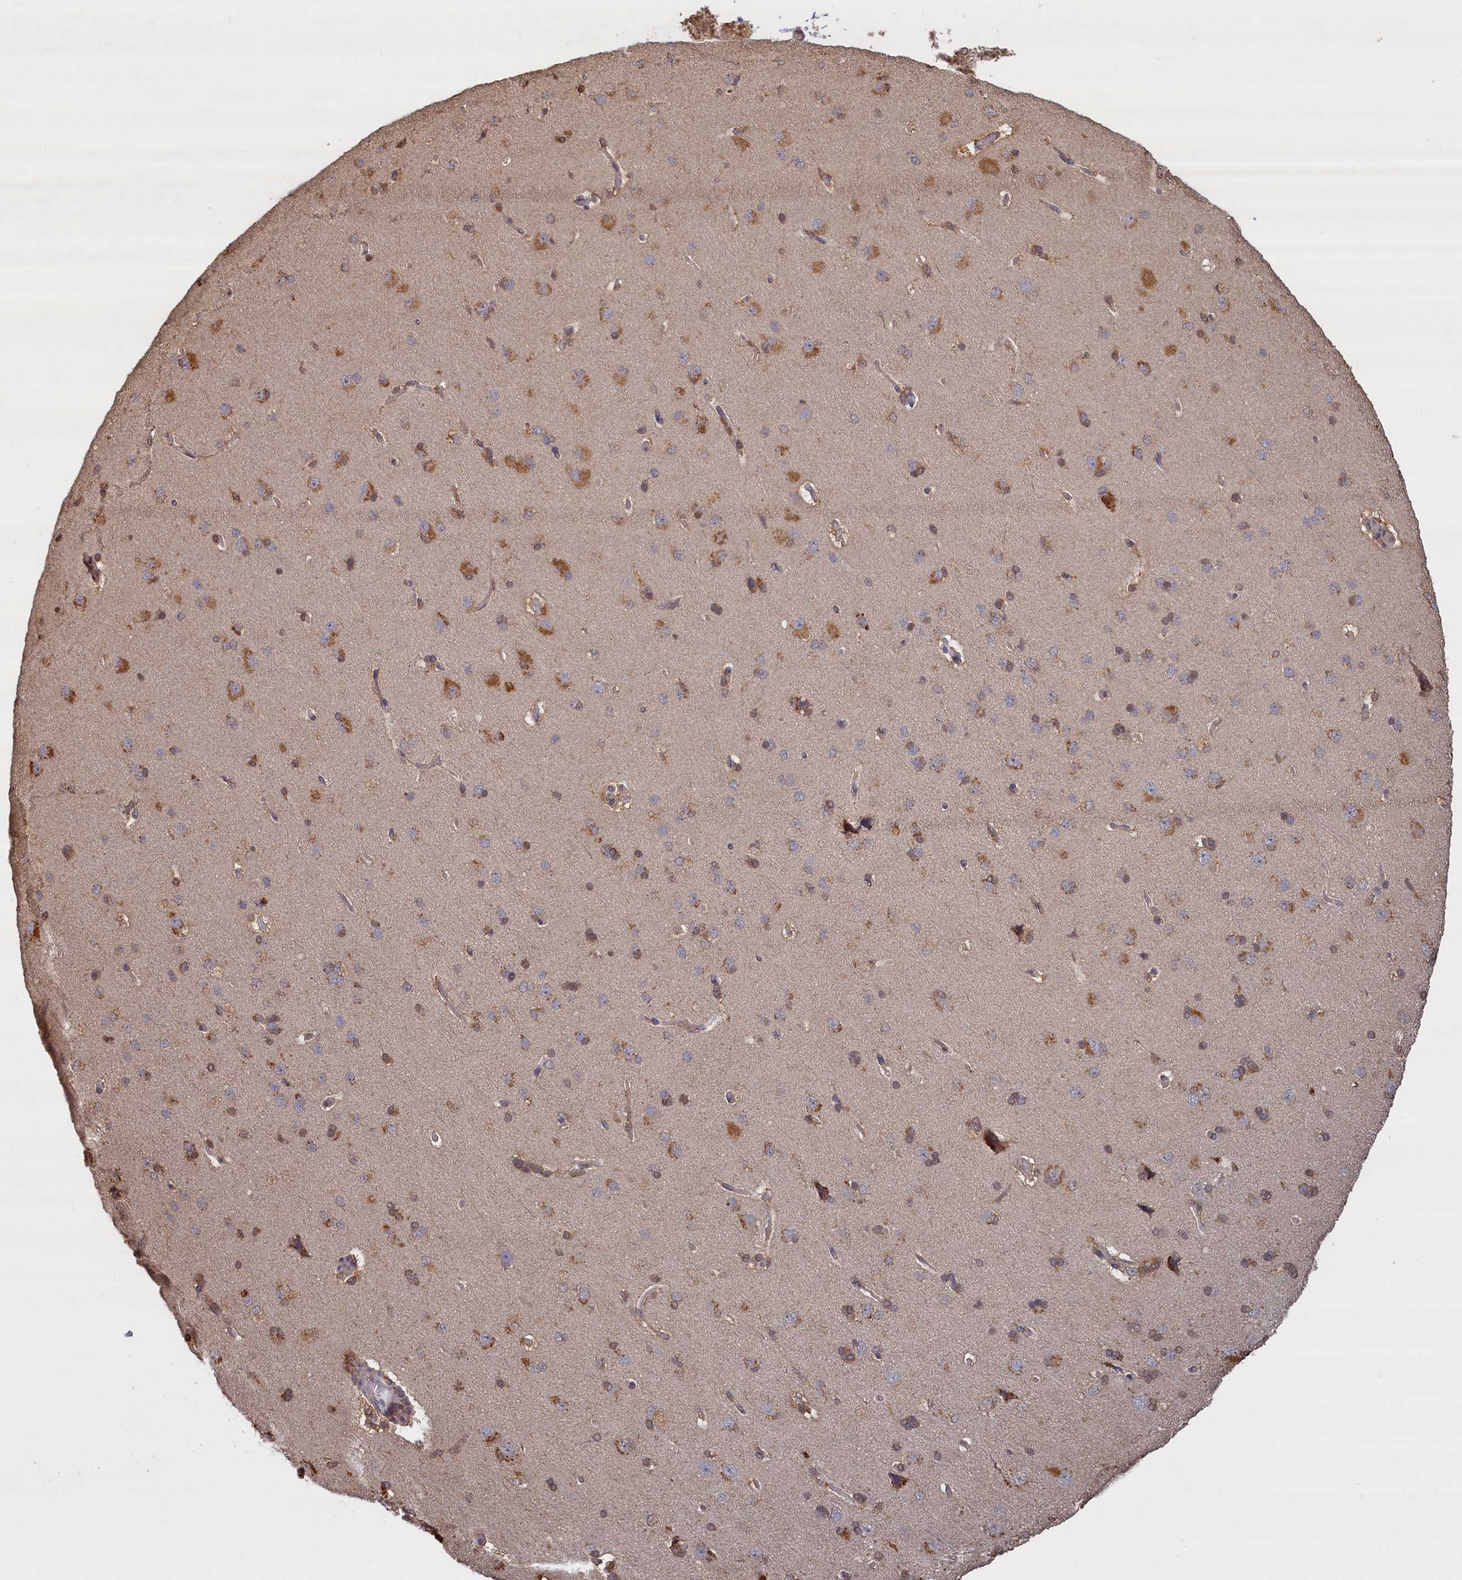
{"staining": {"intensity": "weak", "quantity": ">75%", "location": "cytoplasmic/membranous"}, "tissue": "cerebral cortex", "cell_type": "Endothelial cells", "image_type": "normal", "snomed": [{"axis": "morphology", "description": "Normal tissue, NOS"}, {"axis": "topography", "description": "Cerebral cortex"}], "caption": "Cerebral cortex stained for a protein (brown) demonstrates weak cytoplasmic/membranous positive expression in approximately >75% of endothelial cells.", "gene": "UCHL3", "patient": {"sex": "male", "age": 62}}